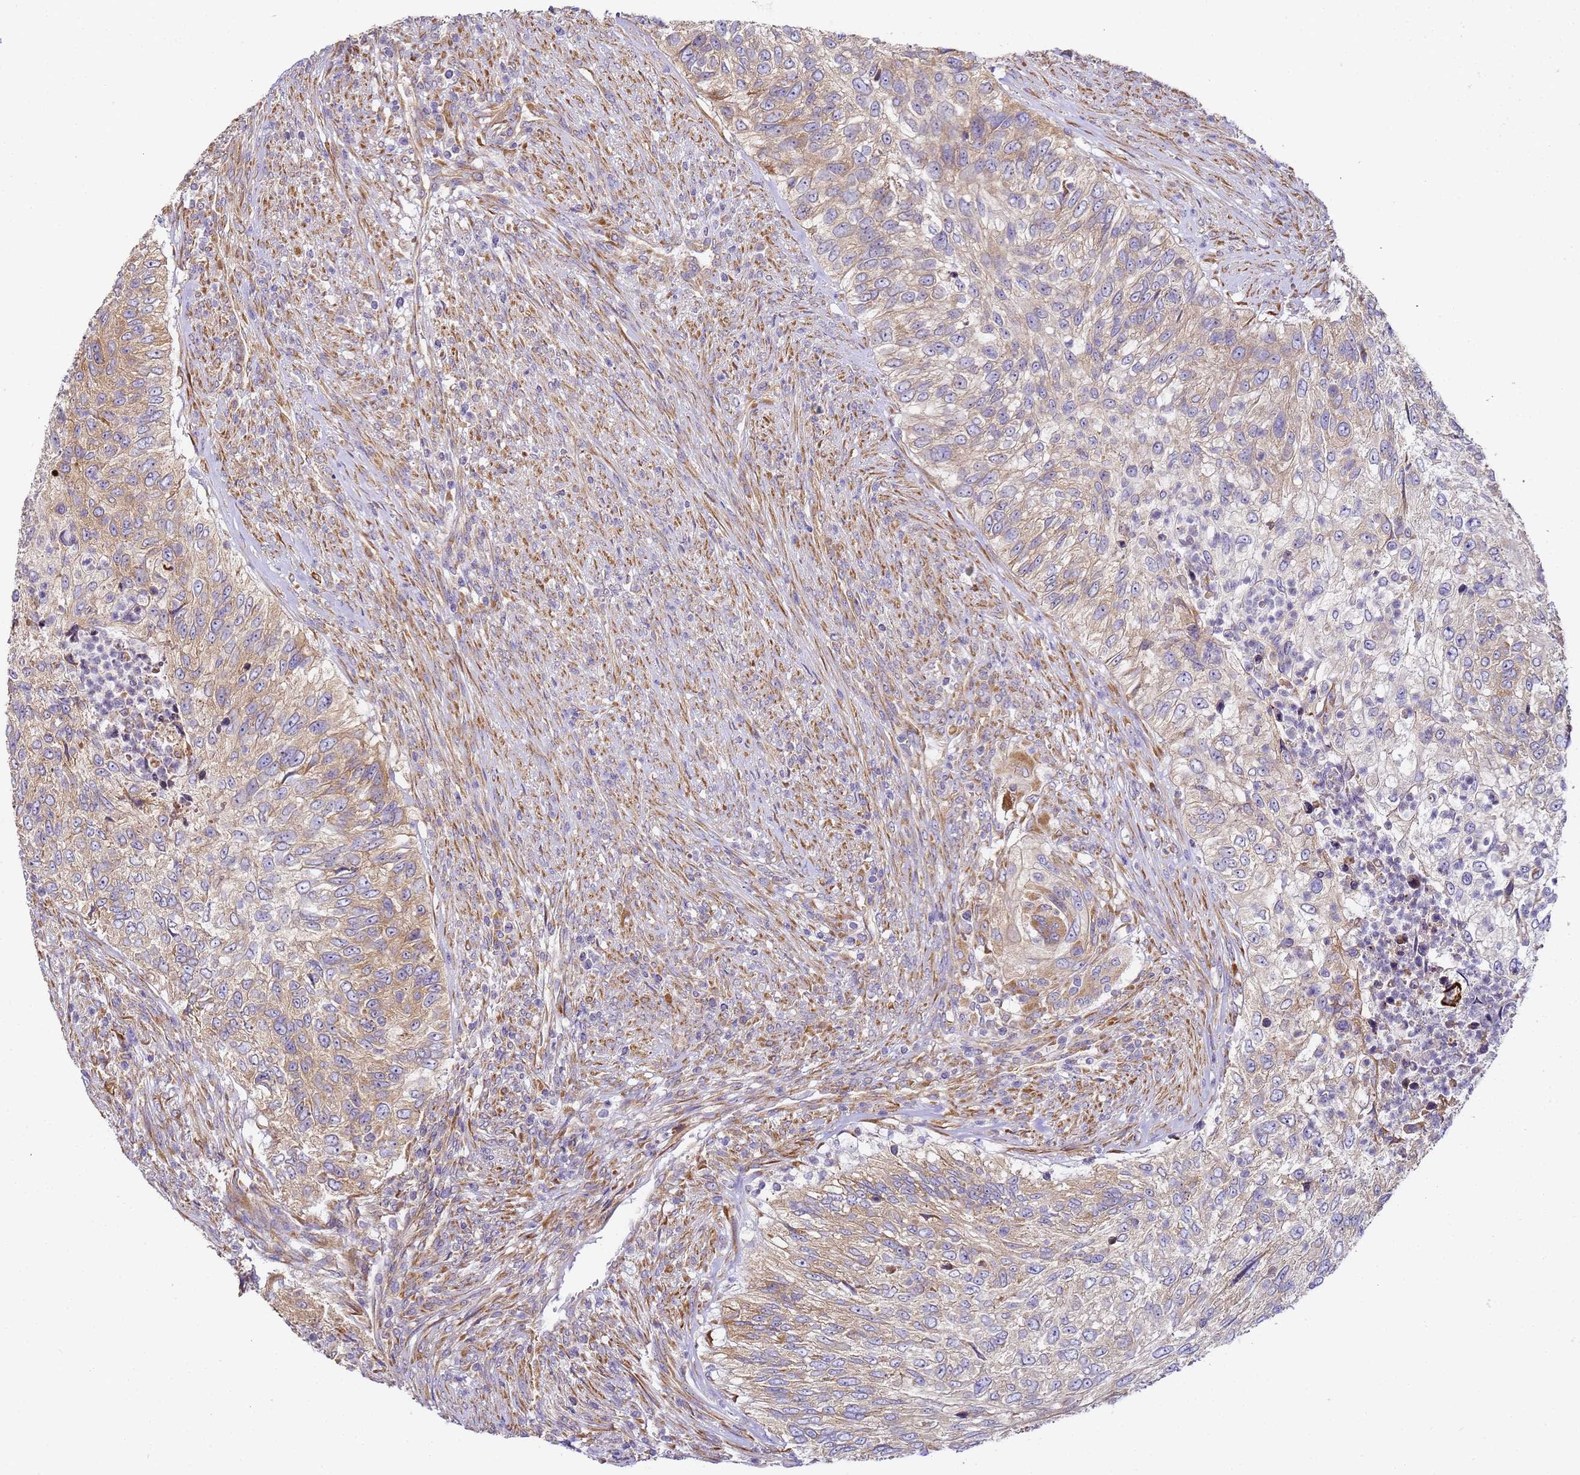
{"staining": {"intensity": "weak", "quantity": ">75%", "location": "cytoplasmic/membranous"}, "tissue": "urothelial cancer", "cell_type": "Tumor cells", "image_type": "cancer", "snomed": [{"axis": "morphology", "description": "Urothelial carcinoma, High grade"}, {"axis": "topography", "description": "Urinary bladder"}], "caption": "A histopathology image of human high-grade urothelial carcinoma stained for a protein displays weak cytoplasmic/membranous brown staining in tumor cells. (DAB IHC with brightfield microscopy, high magnification).", "gene": "RPL13A", "patient": {"sex": "female", "age": 60}}